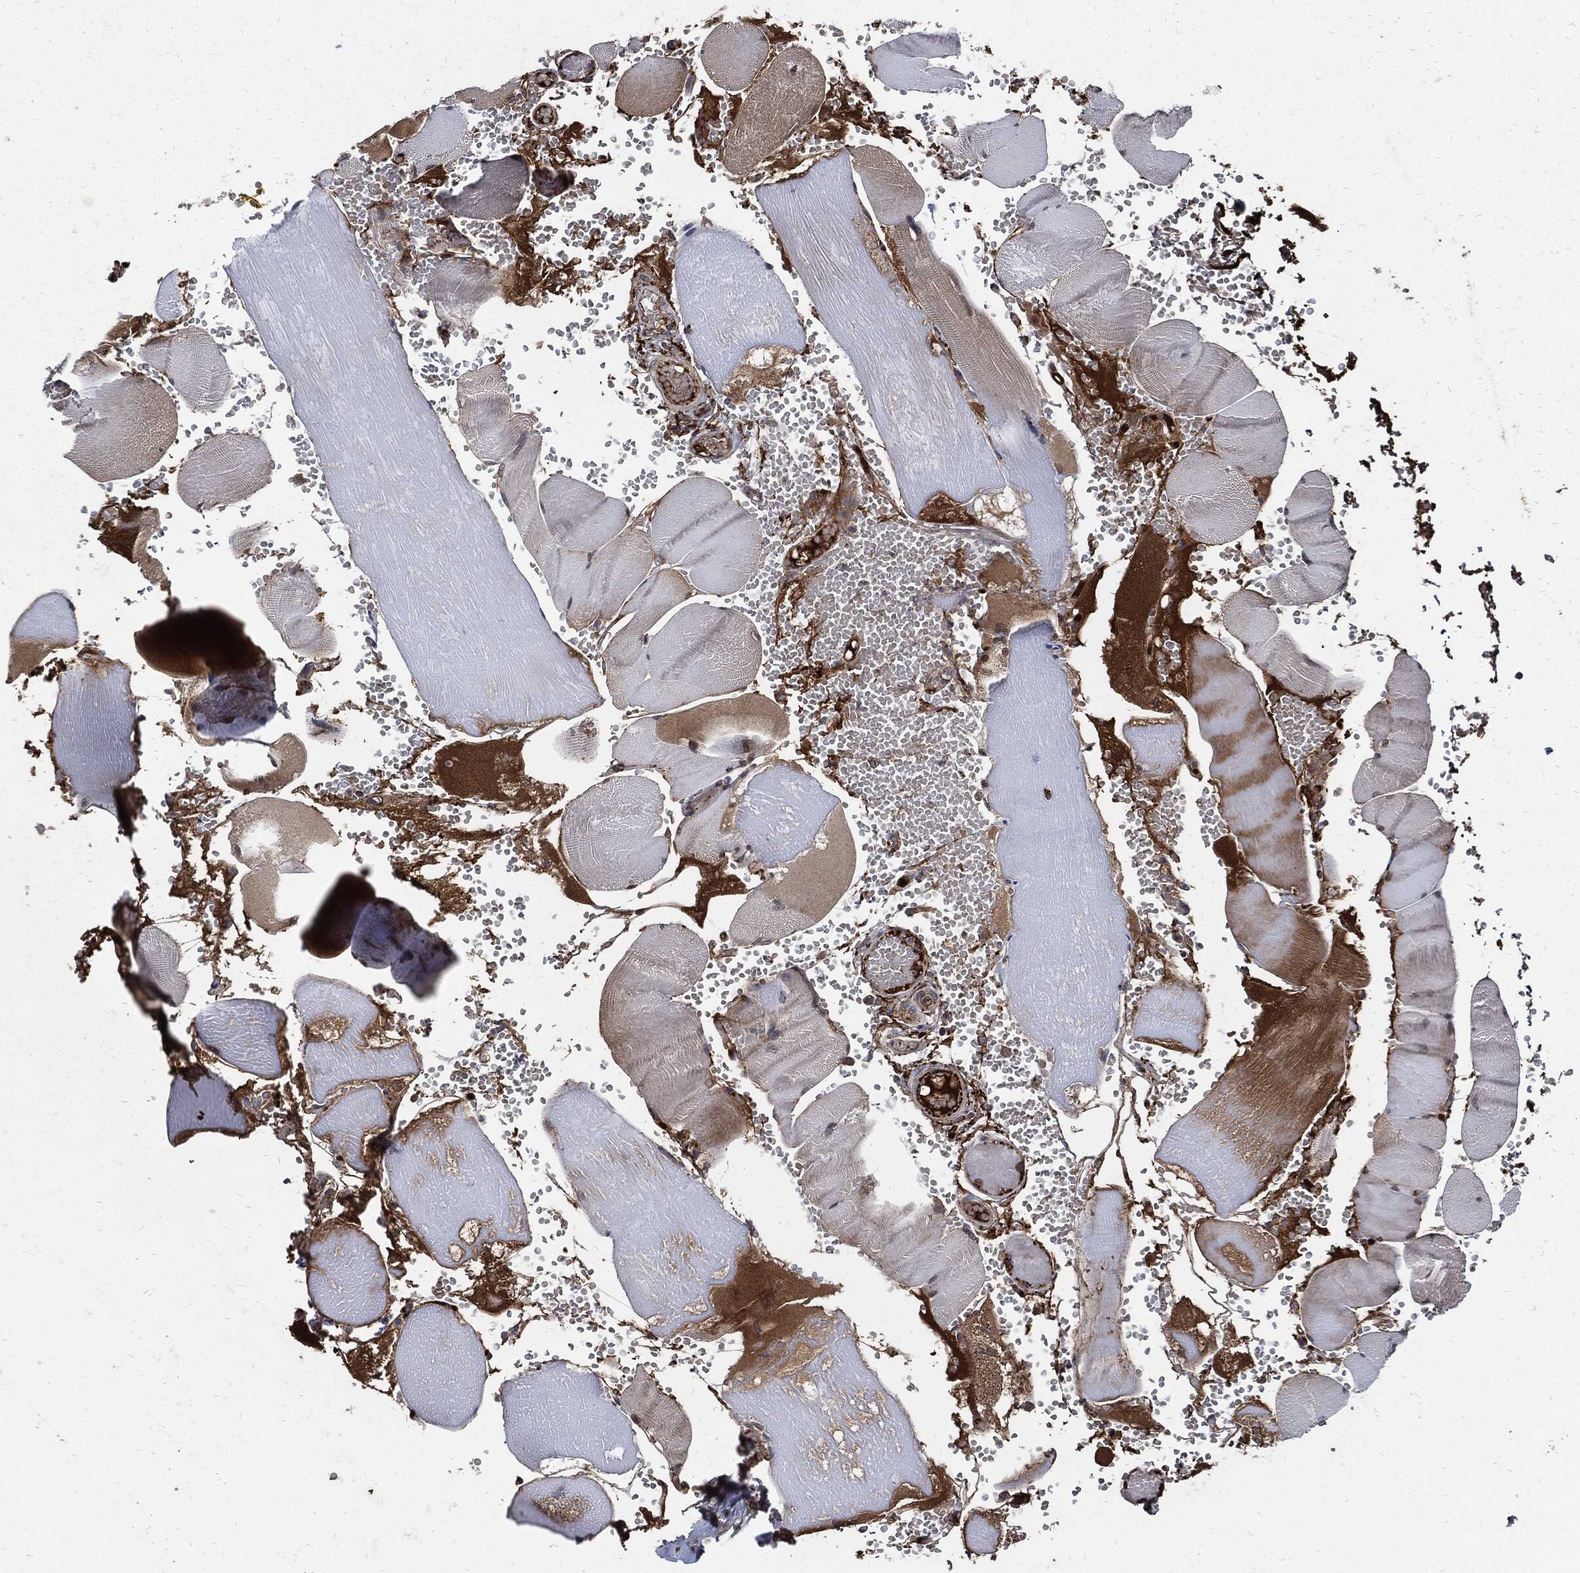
{"staining": {"intensity": "moderate", "quantity": "<25%", "location": "cytoplasmic/membranous"}, "tissue": "skeletal muscle", "cell_type": "Myocytes", "image_type": "normal", "snomed": [{"axis": "morphology", "description": "Normal tissue, NOS"}, {"axis": "topography", "description": "Skeletal muscle"}], "caption": "Human skeletal muscle stained for a protein (brown) shows moderate cytoplasmic/membranous positive positivity in about <25% of myocytes.", "gene": "CLU", "patient": {"sex": "male", "age": 56}}